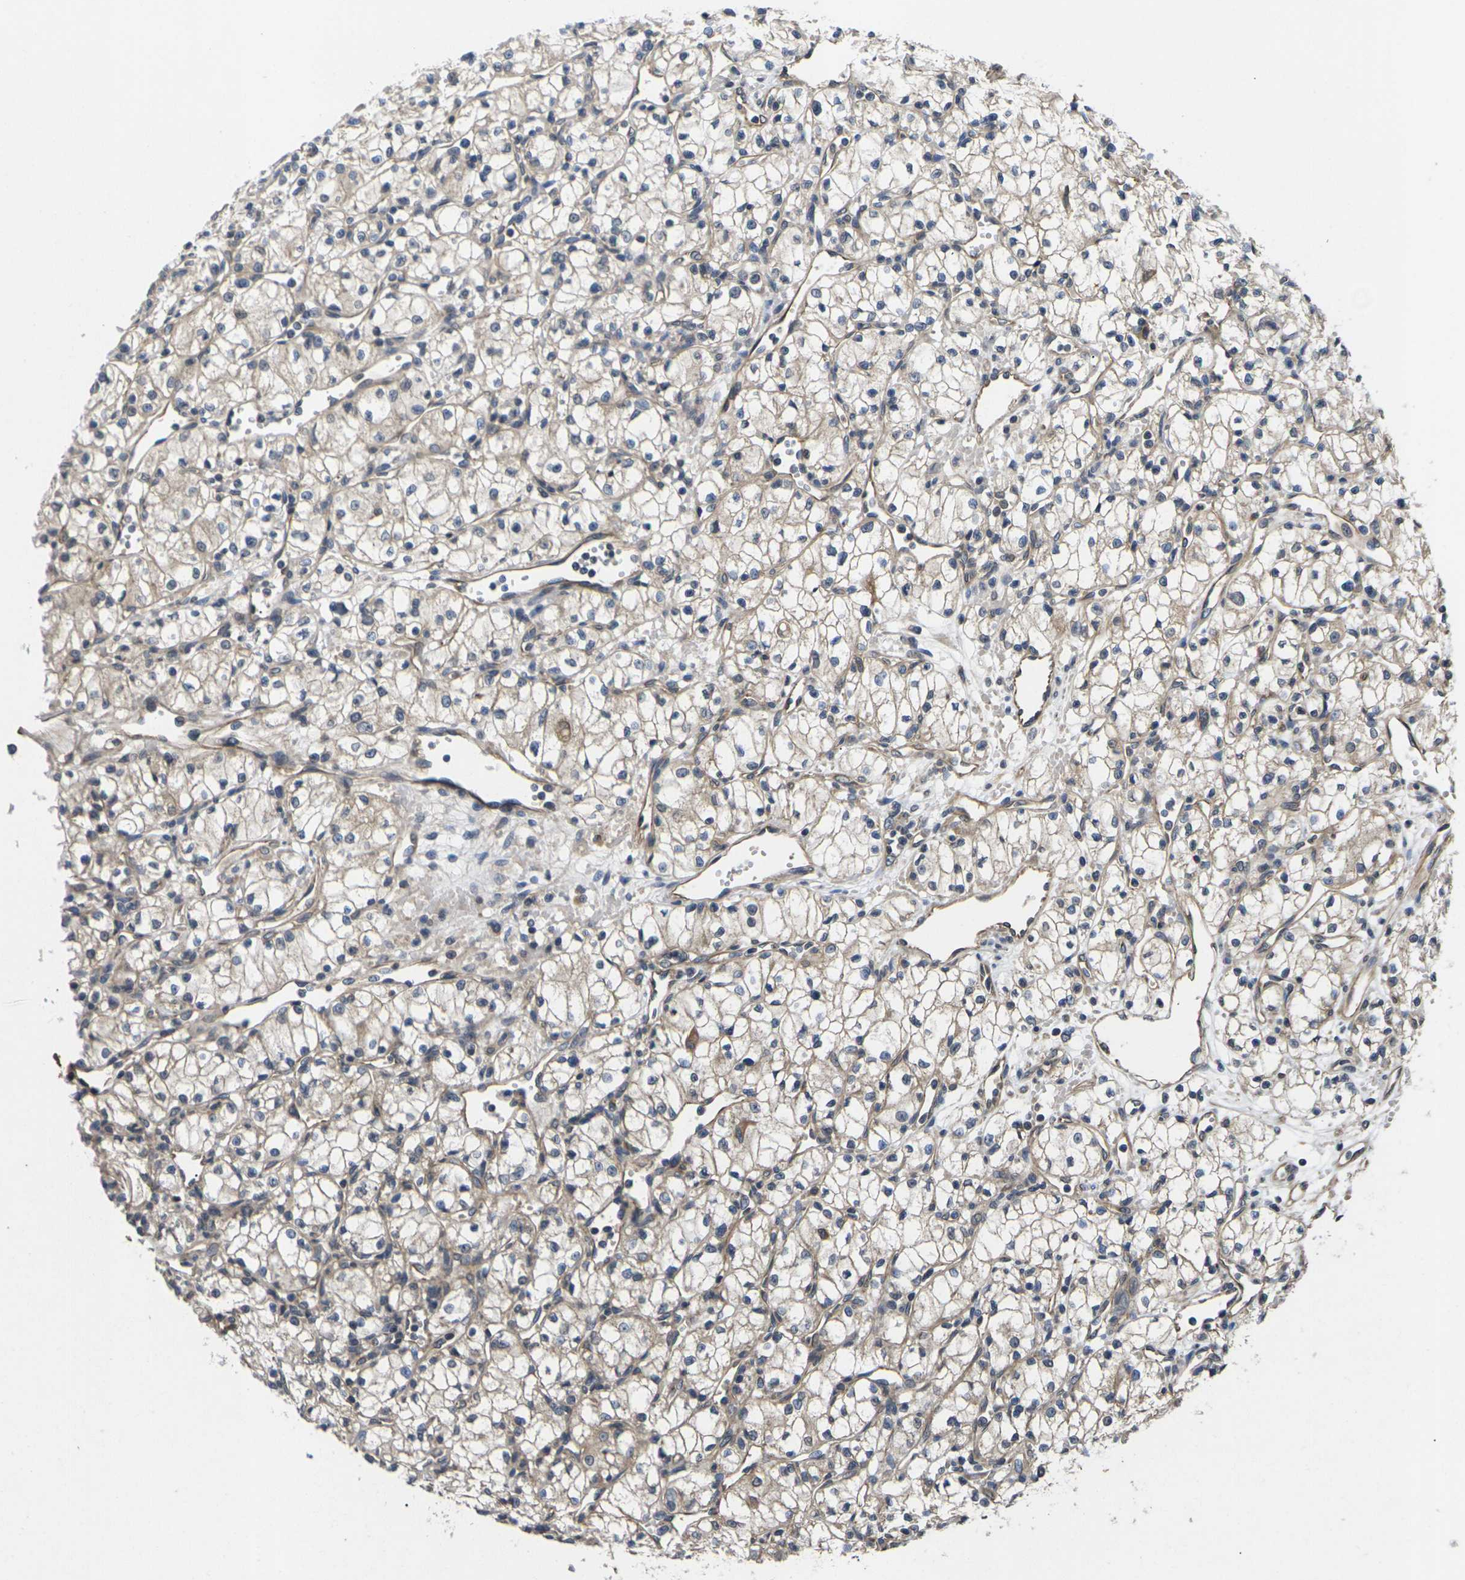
{"staining": {"intensity": "weak", "quantity": ">75%", "location": "cytoplasmic/membranous"}, "tissue": "renal cancer", "cell_type": "Tumor cells", "image_type": "cancer", "snomed": [{"axis": "morphology", "description": "Normal tissue, NOS"}, {"axis": "morphology", "description": "Adenocarcinoma, NOS"}, {"axis": "topography", "description": "Kidney"}], "caption": "Immunohistochemical staining of renal cancer reveals low levels of weak cytoplasmic/membranous expression in approximately >75% of tumor cells.", "gene": "DKK2", "patient": {"sex": "male", "age": 59}}